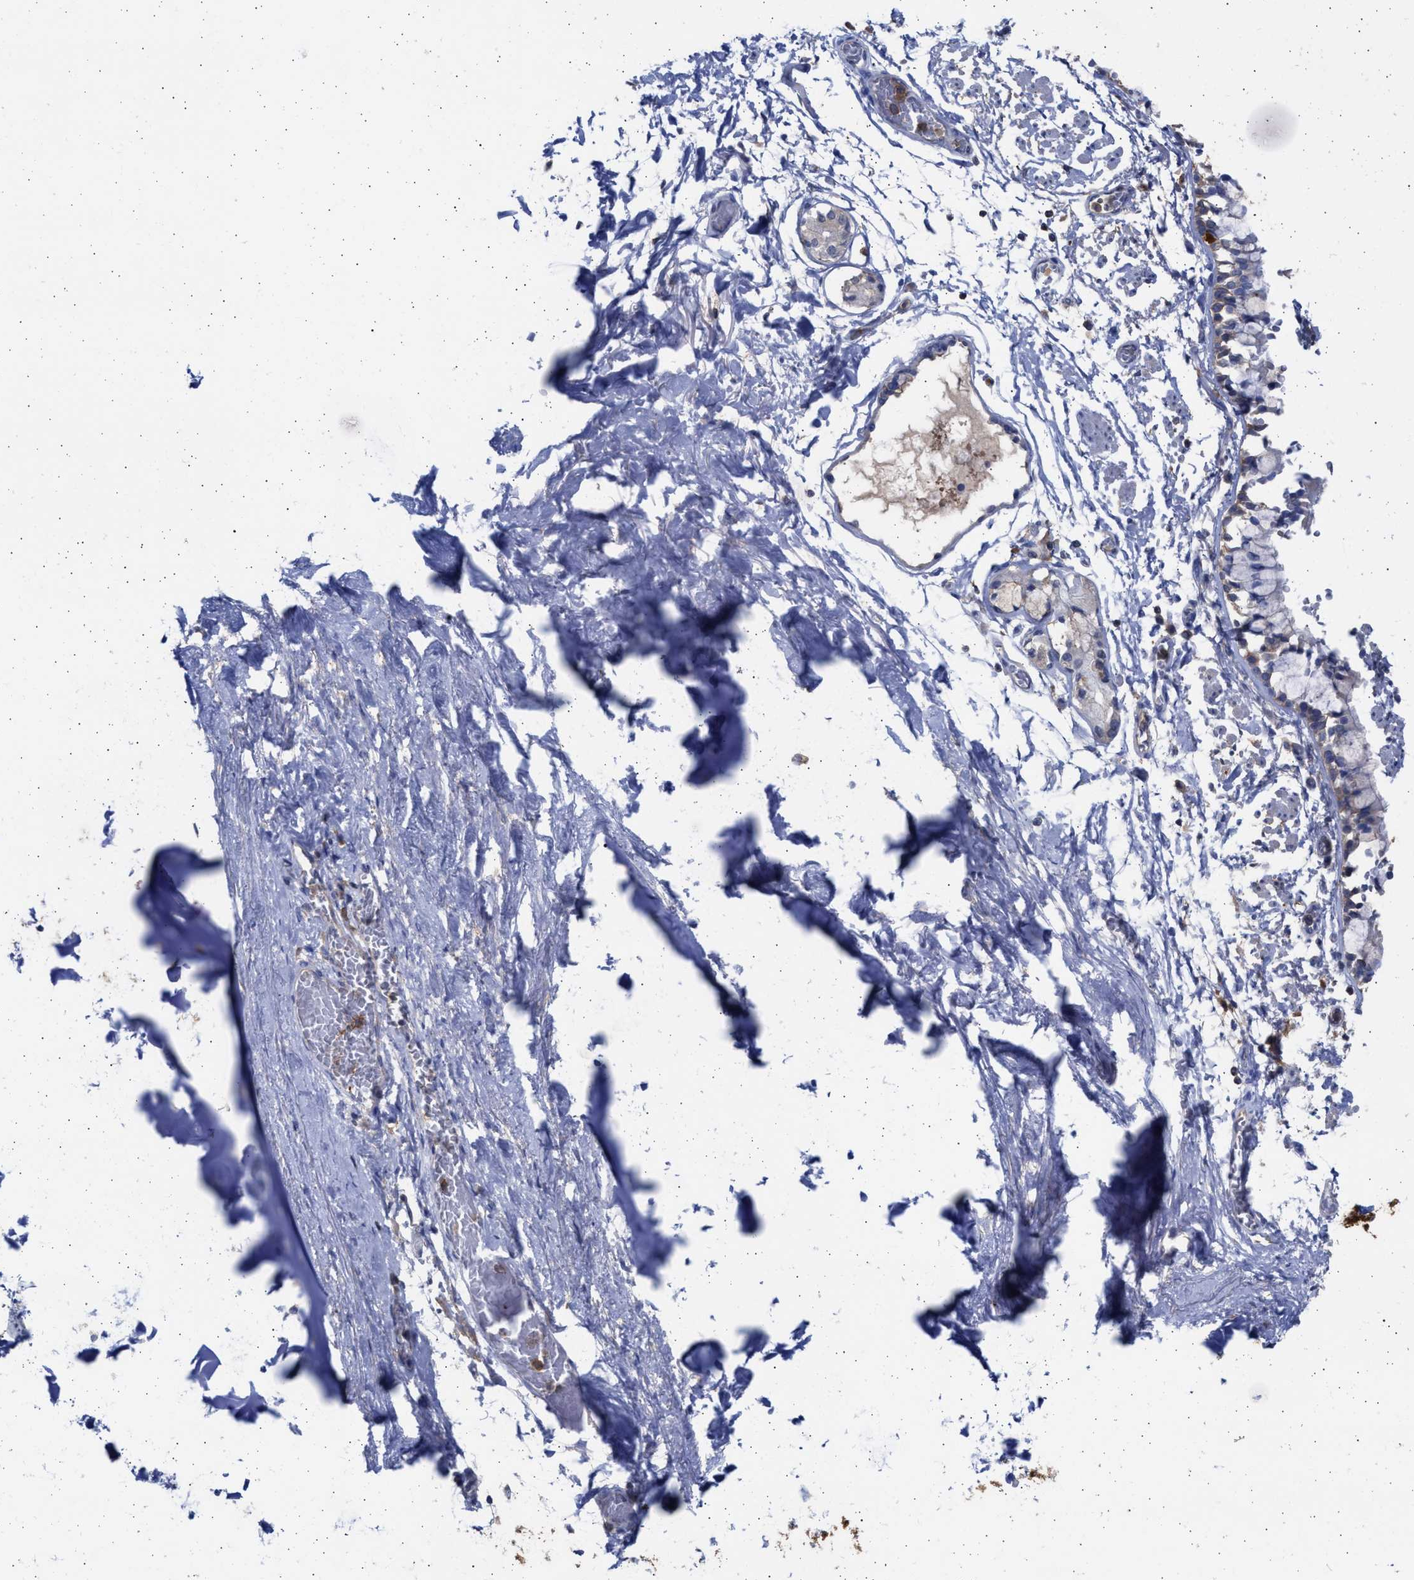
{"staining": {"intensity": "negative", "quantity": "none", "location": "none"}, "tissue": "adipose tissue", "cell_type": "Adipocytes", "image_type": "normal", "snomed": [{"axis": "morphology", "description": "Normal tissue, NOS"}, {"axis": "topography", "description": "Cartilage tissue"}, {"axis": "topography", "description": "Lung"}], "caption": "Image shows no significant protein expression in adipocytes of benign adipose tissue.", "gene": "ALDOC", "patient": {"sex": "female", "age": 77}}